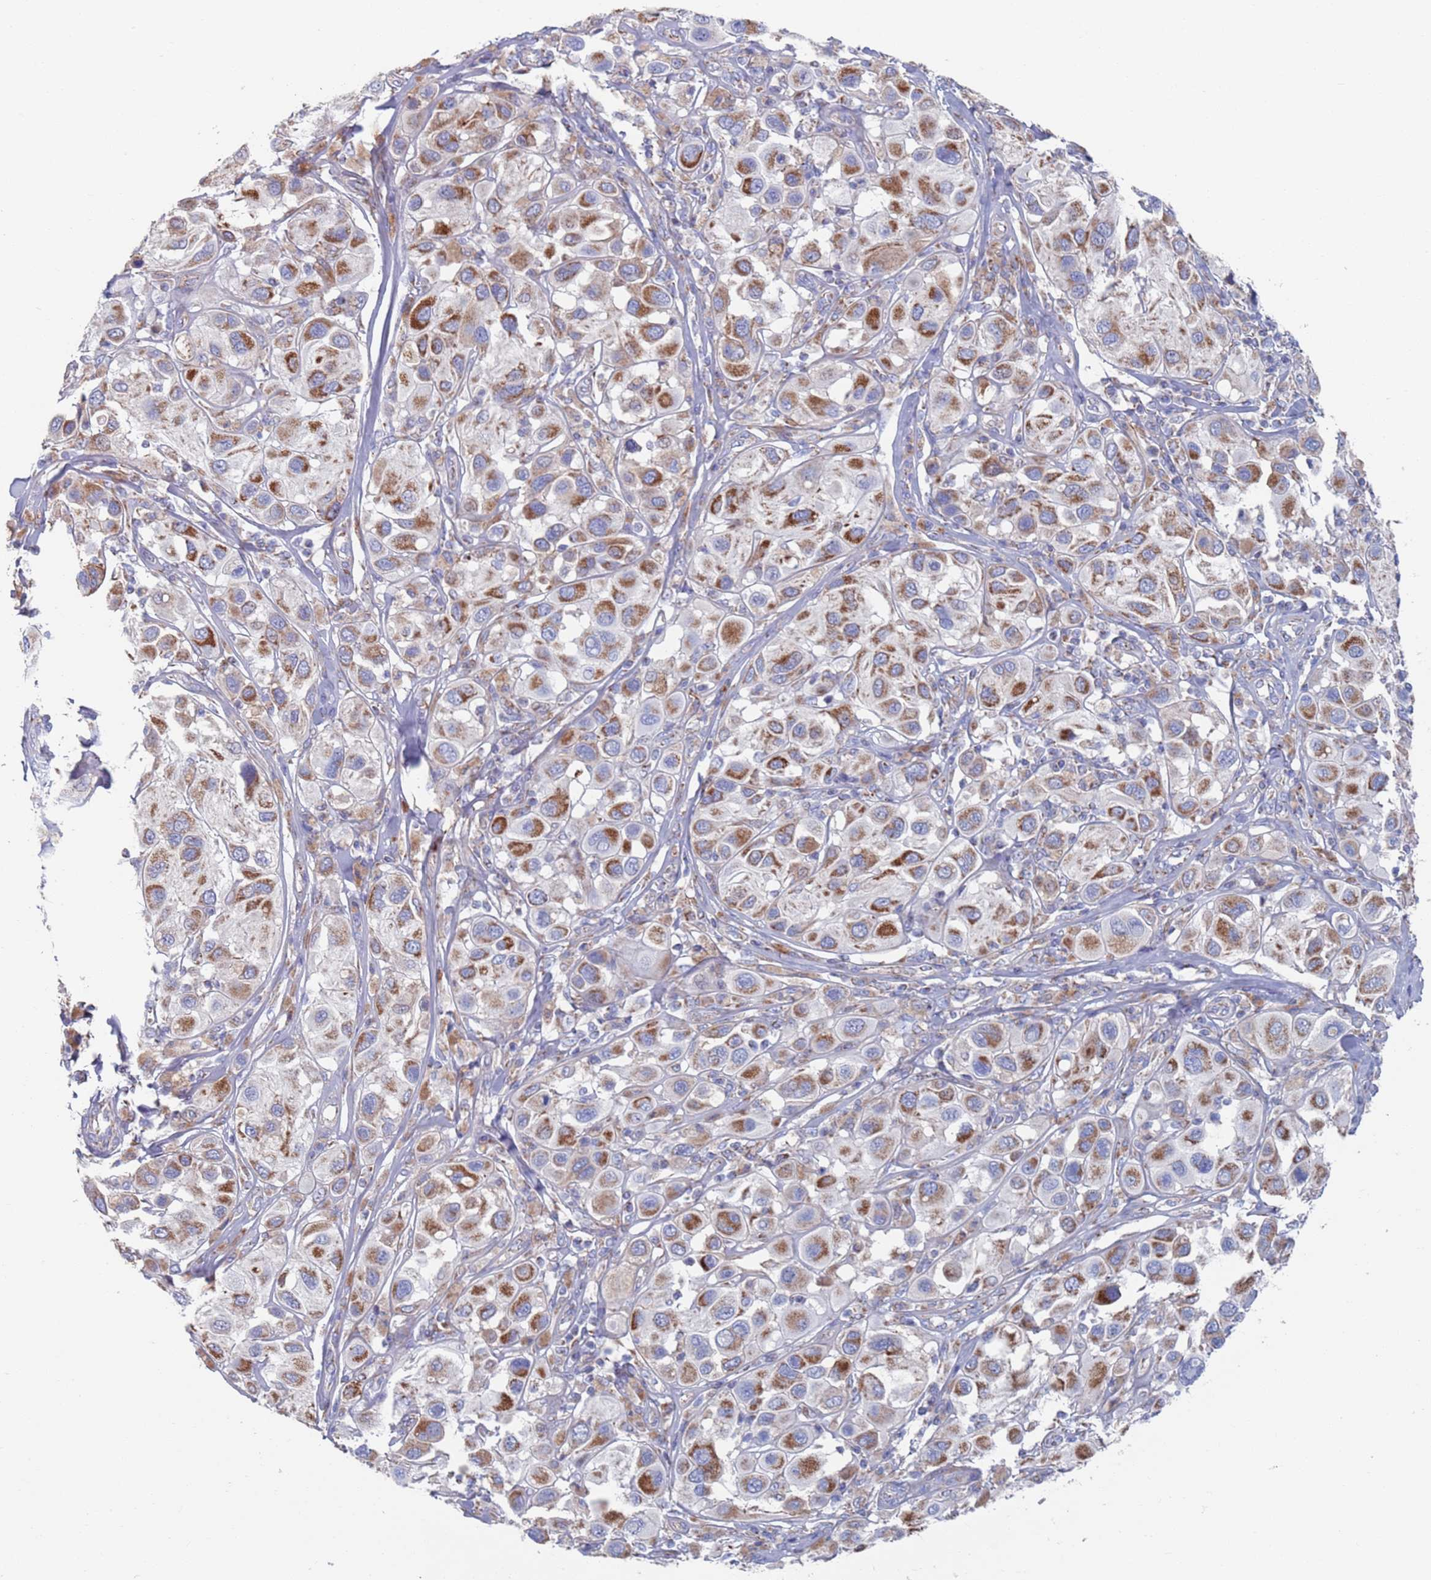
{"staining": {"intensity": "strong", "quantity": "25%-75%", "location": "cytoplasmic/membranous"}, "tissue": "melanoma", "cell_type": "Tumor cells", "image_type": "cancer", "snomed": [{"axis": "morphology", "description": "Malignant melanoma, Metastatic site"}, {"axis": "topography", "description": "Skin"}], "caption": "Strong cytoplasmic/membranous protein staining is identified in approximately 25%-75% of tumor cells in melanoma.", "gene": "MRPL22", "patient": {"sex": "male", "age": 41}}